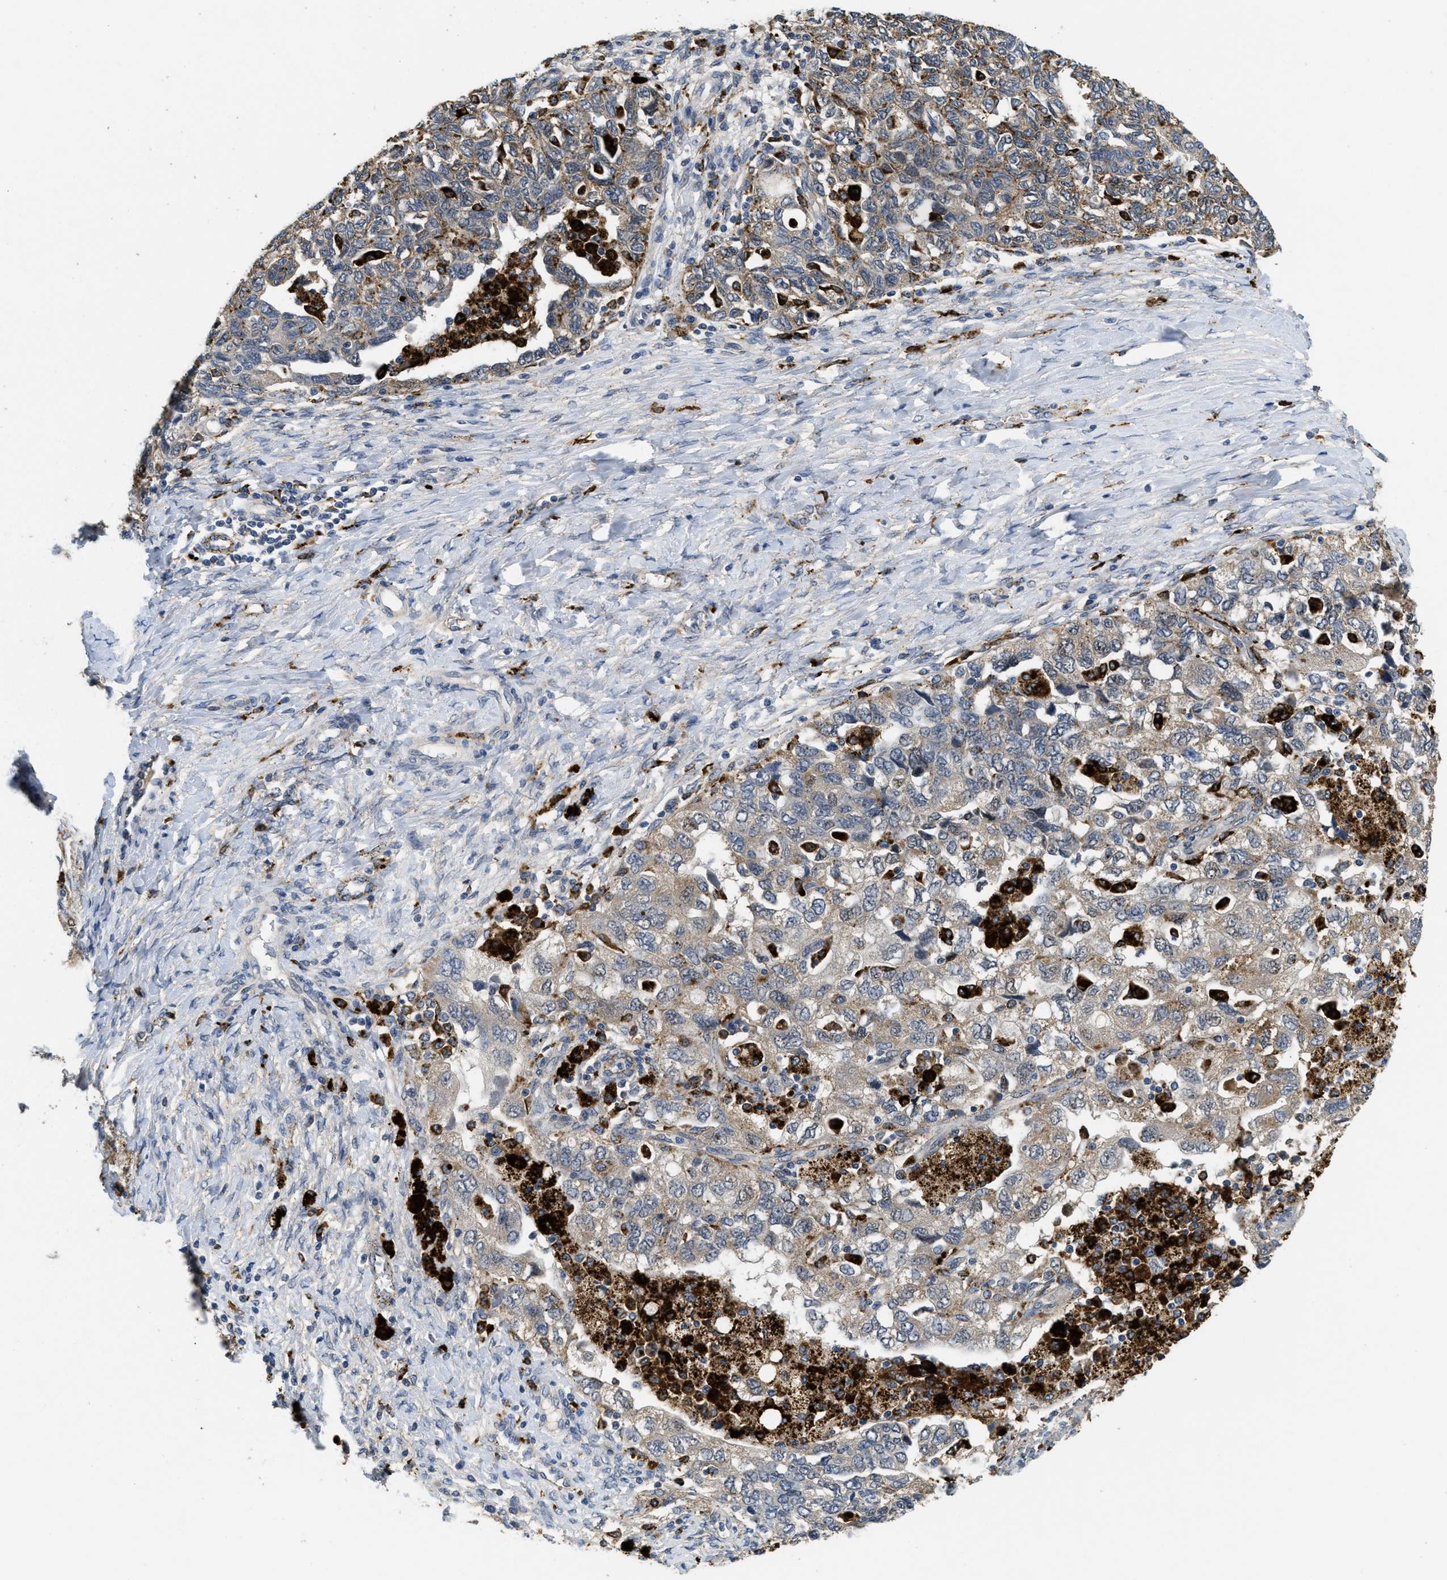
{"staining": {"intensity": "weak", "quantity": ">75%", "location": "cytoplasmic/membranous"}, "tissue": "ovarian cancer", "cell_type": "Tumor cells", "image_type": "cancer", "snomed": [{"axis": "morphology", "description": "Carcinoma, NOS"}, {"axis": "morphology", "description": "Cystadenocarcinoma, serous, NOS"}, {"axis": "topography", "description": "Ovary"}], "caption": "Human carcinoma (ovarian) stained for a protein (brown) exhibits weak cytoplasmic/membranous positive expression in about >75% of tumor cells.", "gene": "BMPR2", "patient": {"sex": "female", "age": 69}}